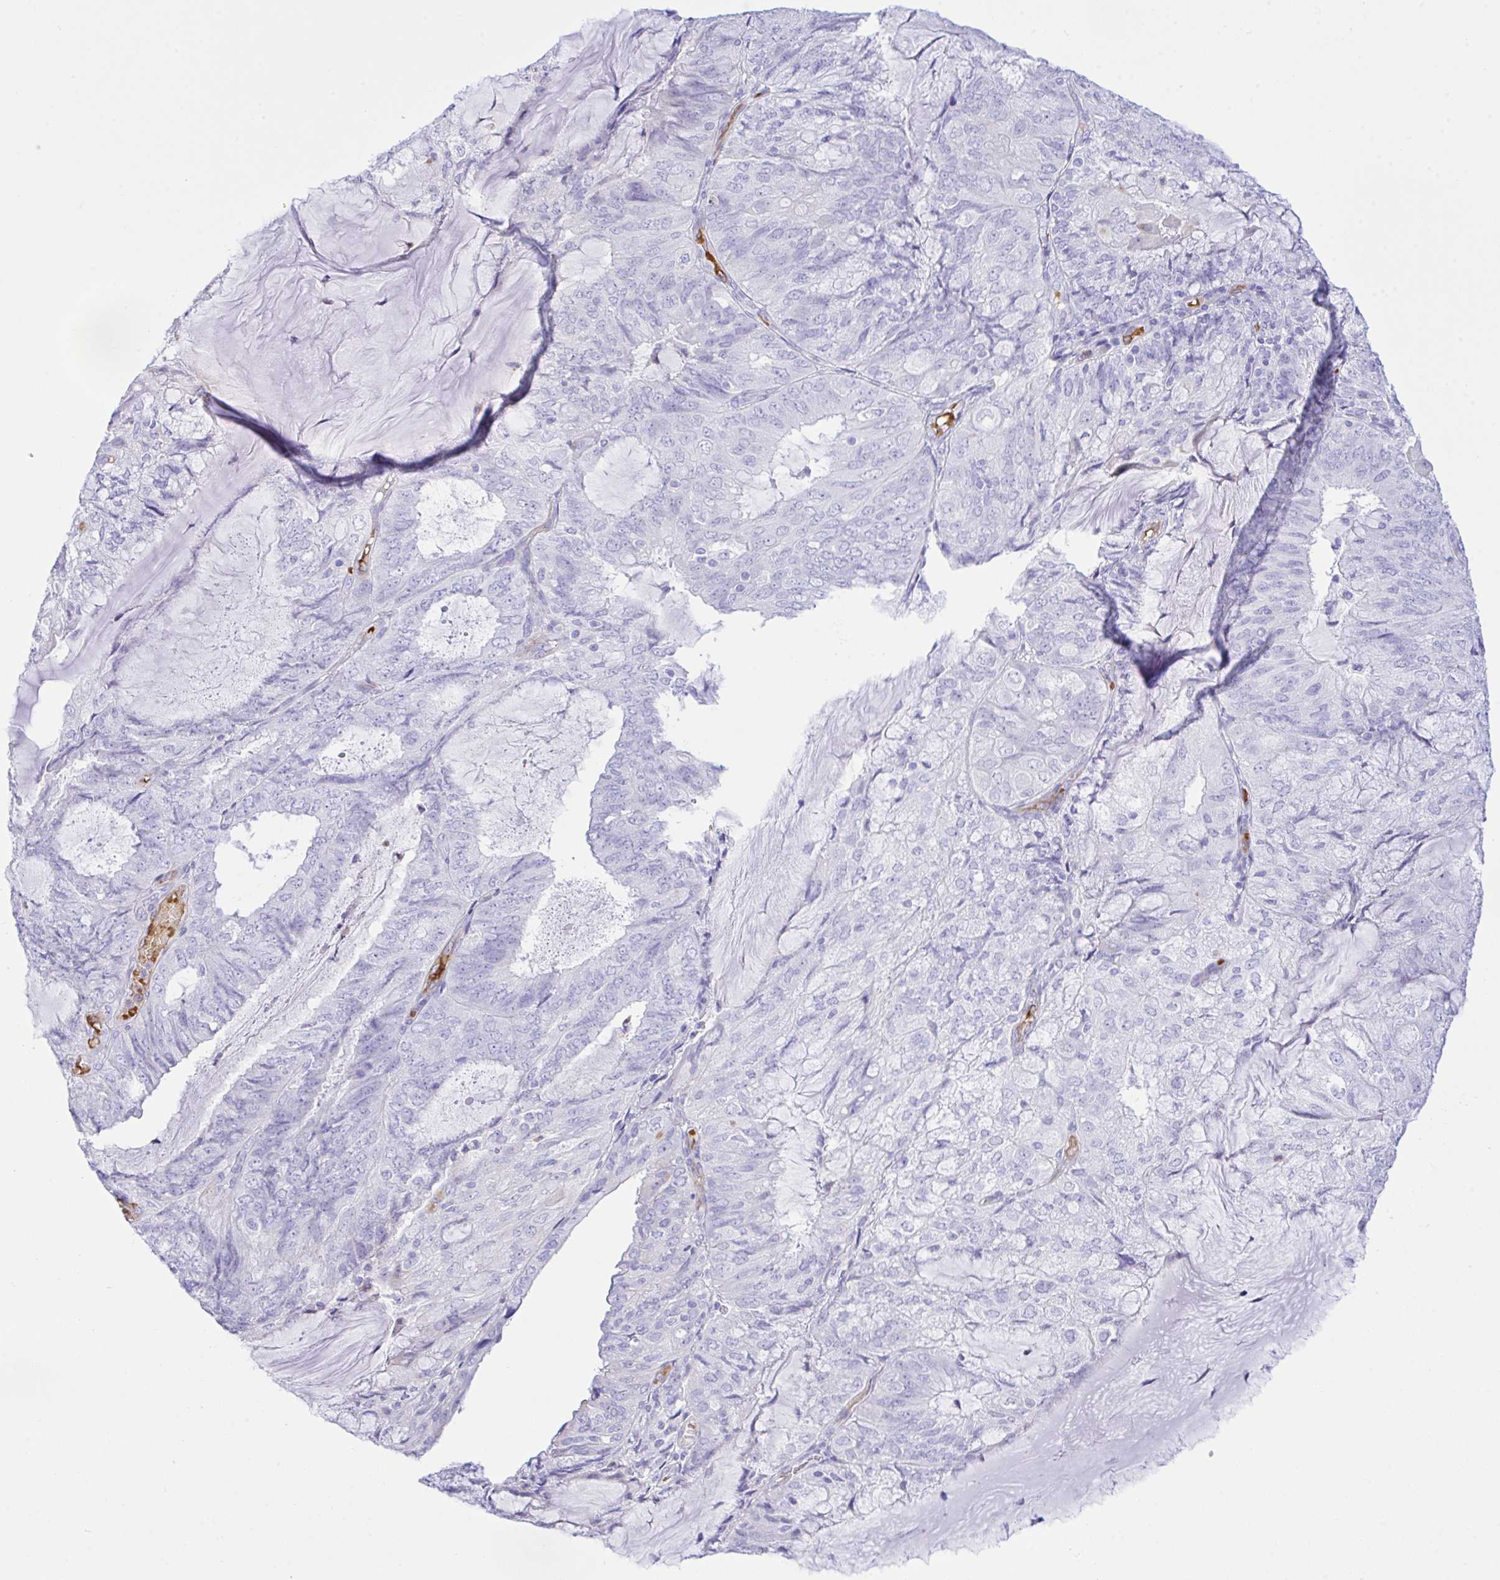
{"staining": {"intensity": "negative", "quantity": "none", "location": "none"}, "tissue": "endometrial cancer", "cell_type": "Tumor cells", "image_type": "cancer", "snomed": [{"axis": "morphology", "description": "Adenocarcinoma, NOS"}, {"axis": "topography", "description": "Endometrium"}], "caption": "A high-resolution photomicrograph shows immunohistochemistry staining of endometrial cancer (adenocarcinoma), which shows no significant expression in tumor cells.", "gene": "ZNF221", "patient": {"sex": "female", "age": 81}}